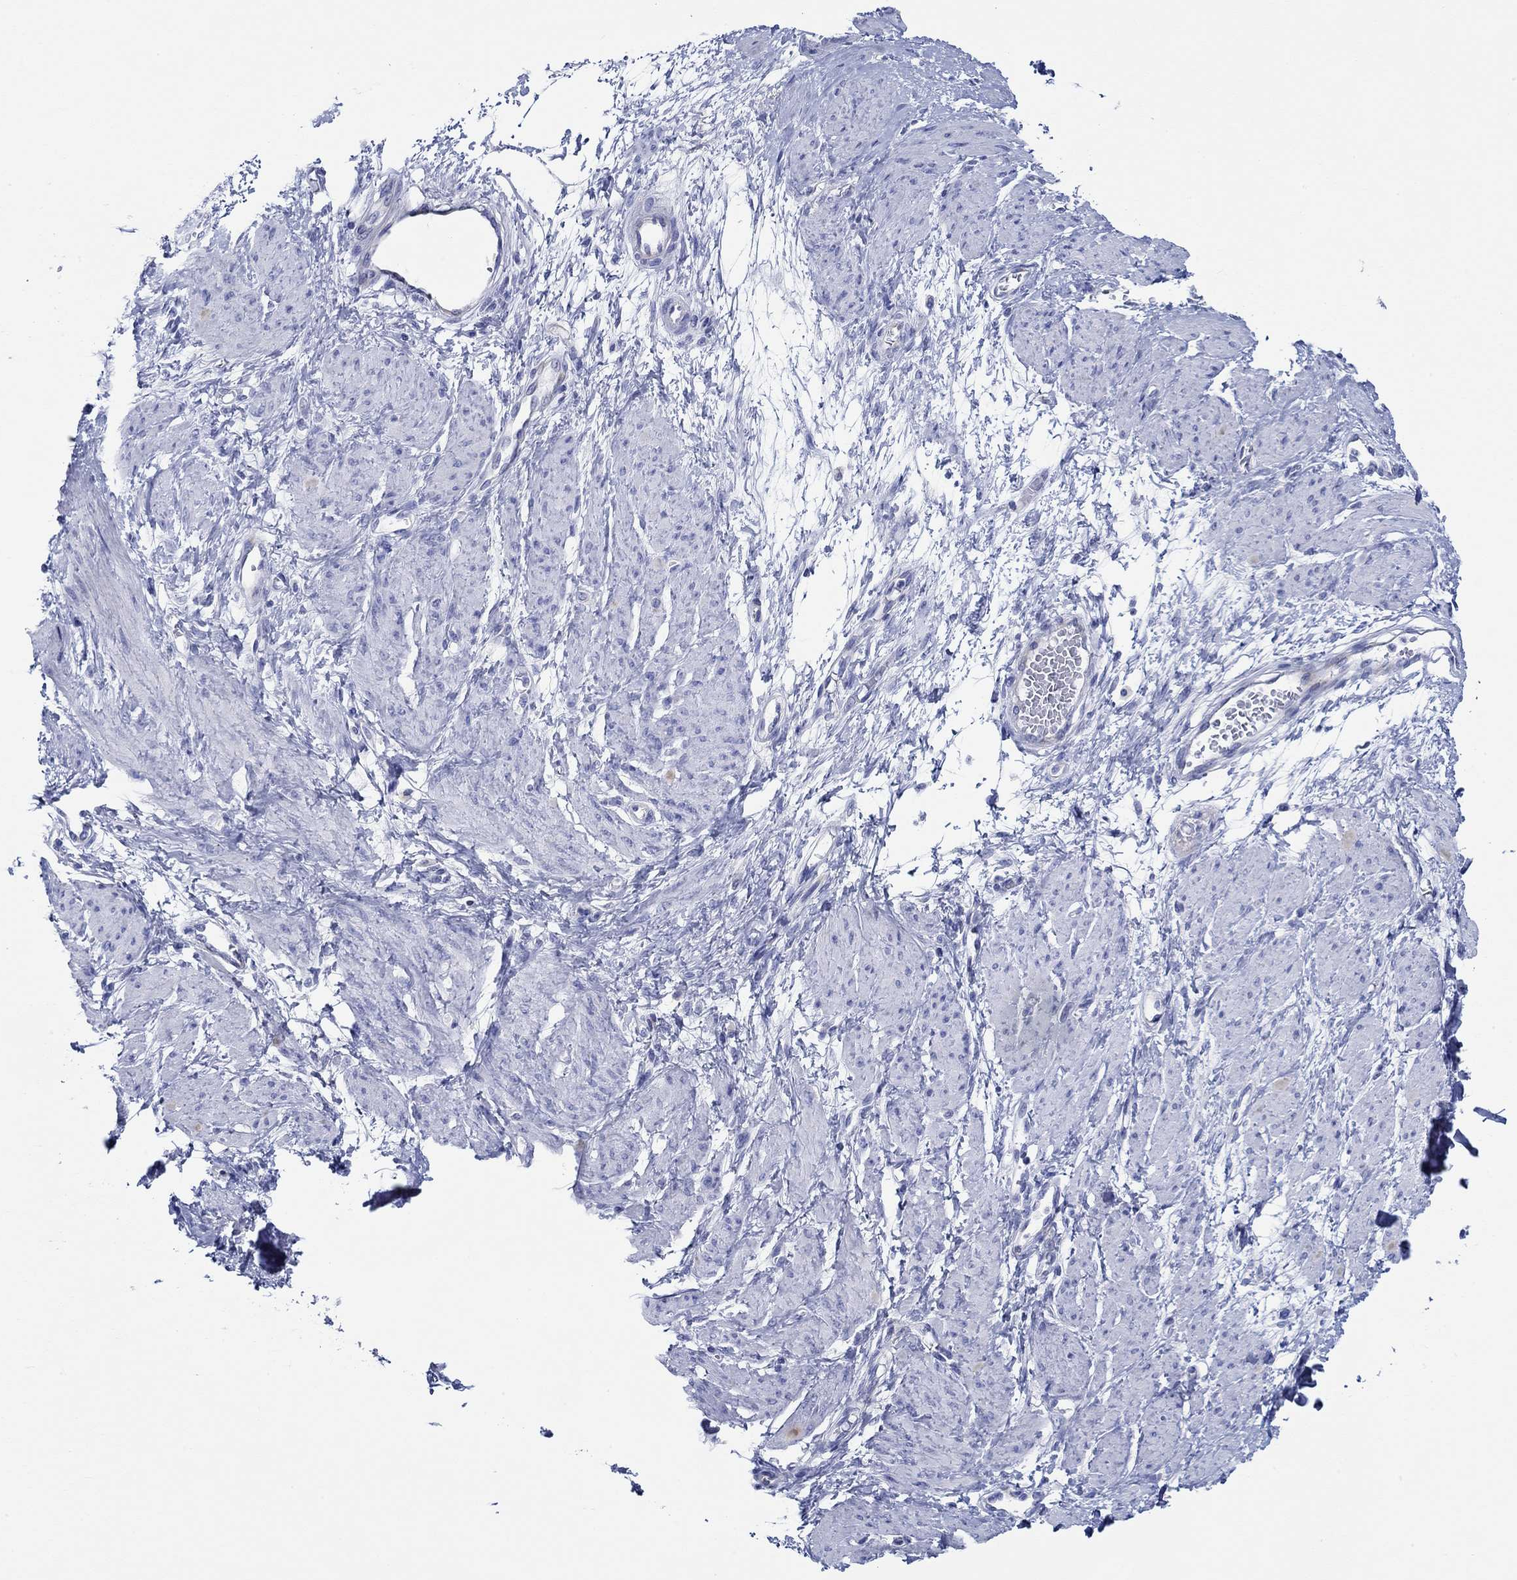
{"staining": {"intensity": "negative", "quantity": "none", "location": "none"}, "tissue": "smooth muscle", "cell_type": "Smooth muscle cells", "image_type": "normal", "snomed": [{"axis": "morphology", "description": "Normal tissue, NOS"}, {"axis": "topography", "description": "Smooth muscle"}, {"axis": "topography", "description": "Uterus"}], "caption": "Image shows no significant protein staining in smooth muscle cells of benign smooth muscle.", "gene": "IGFBP6", "patient": {"sex": "female", "age": 39}}